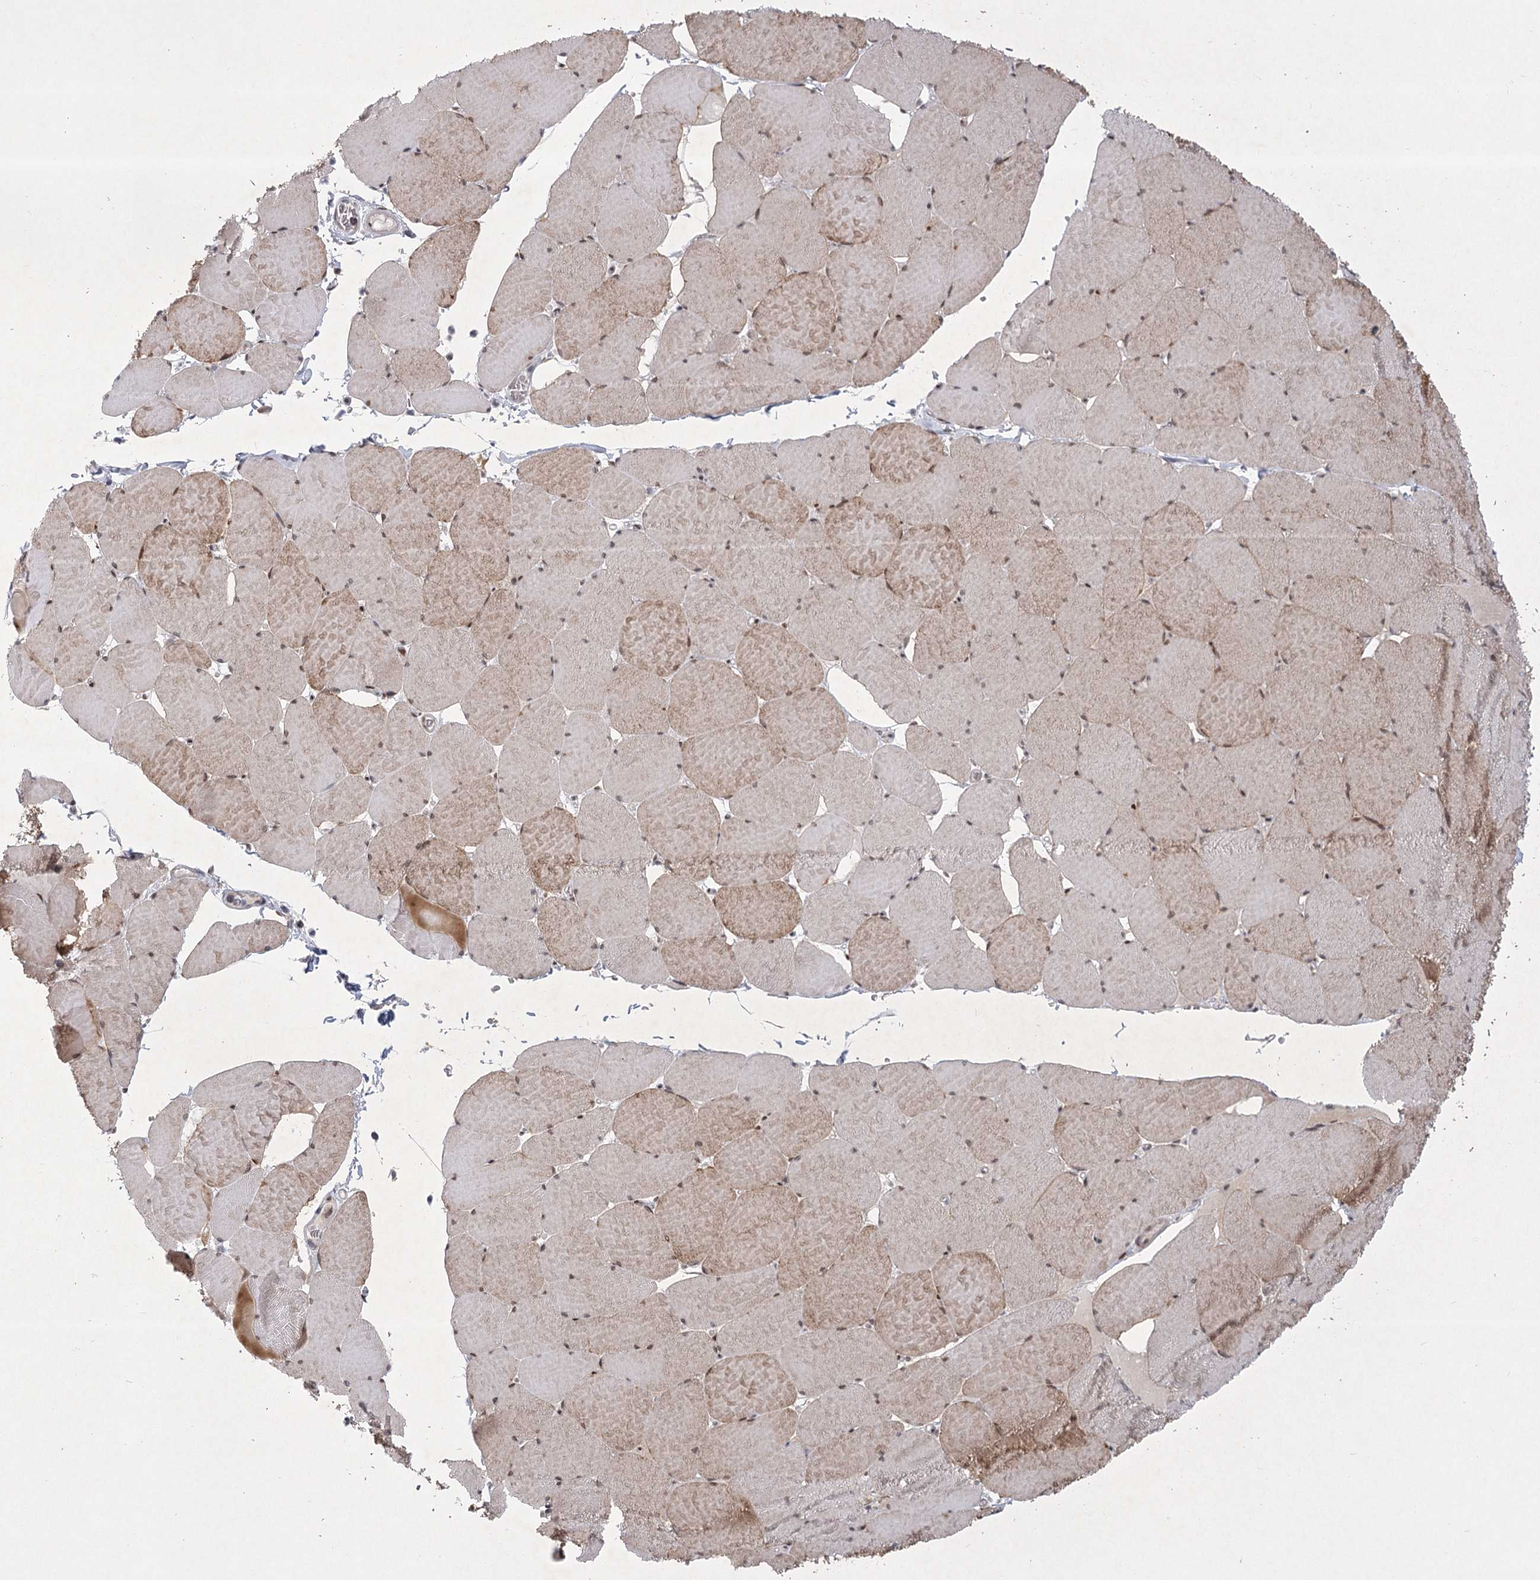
{"staining": {"intensity": "moderate", "quantity": "25%-75%", "location": "cytoplasmic/membranous,nuclear"}, "tissue": "skeletal muscle", "cell_type": "Myocytes", "image_type": "normal", "snomed": [{"axis": "morphology", "description": "Normal tissue, NOS"}, {"axis": "topography", "description": "Skeletal muscle"}, {"axis": "topography", "description": "Head-Neck"}], "caption": "Immunohistochemical staining of unremarkable skeletal muscle exhibits medium levels of moderate cytoplasmic/membranous,nuclear expression in approximately 25%-75% of myocytes. Immunohistochemistry (ihc) stains the protein in brown and the nuclei are stained blue.", "gene": "CIB4", "patient": {"sex": "male", "age": 66}}